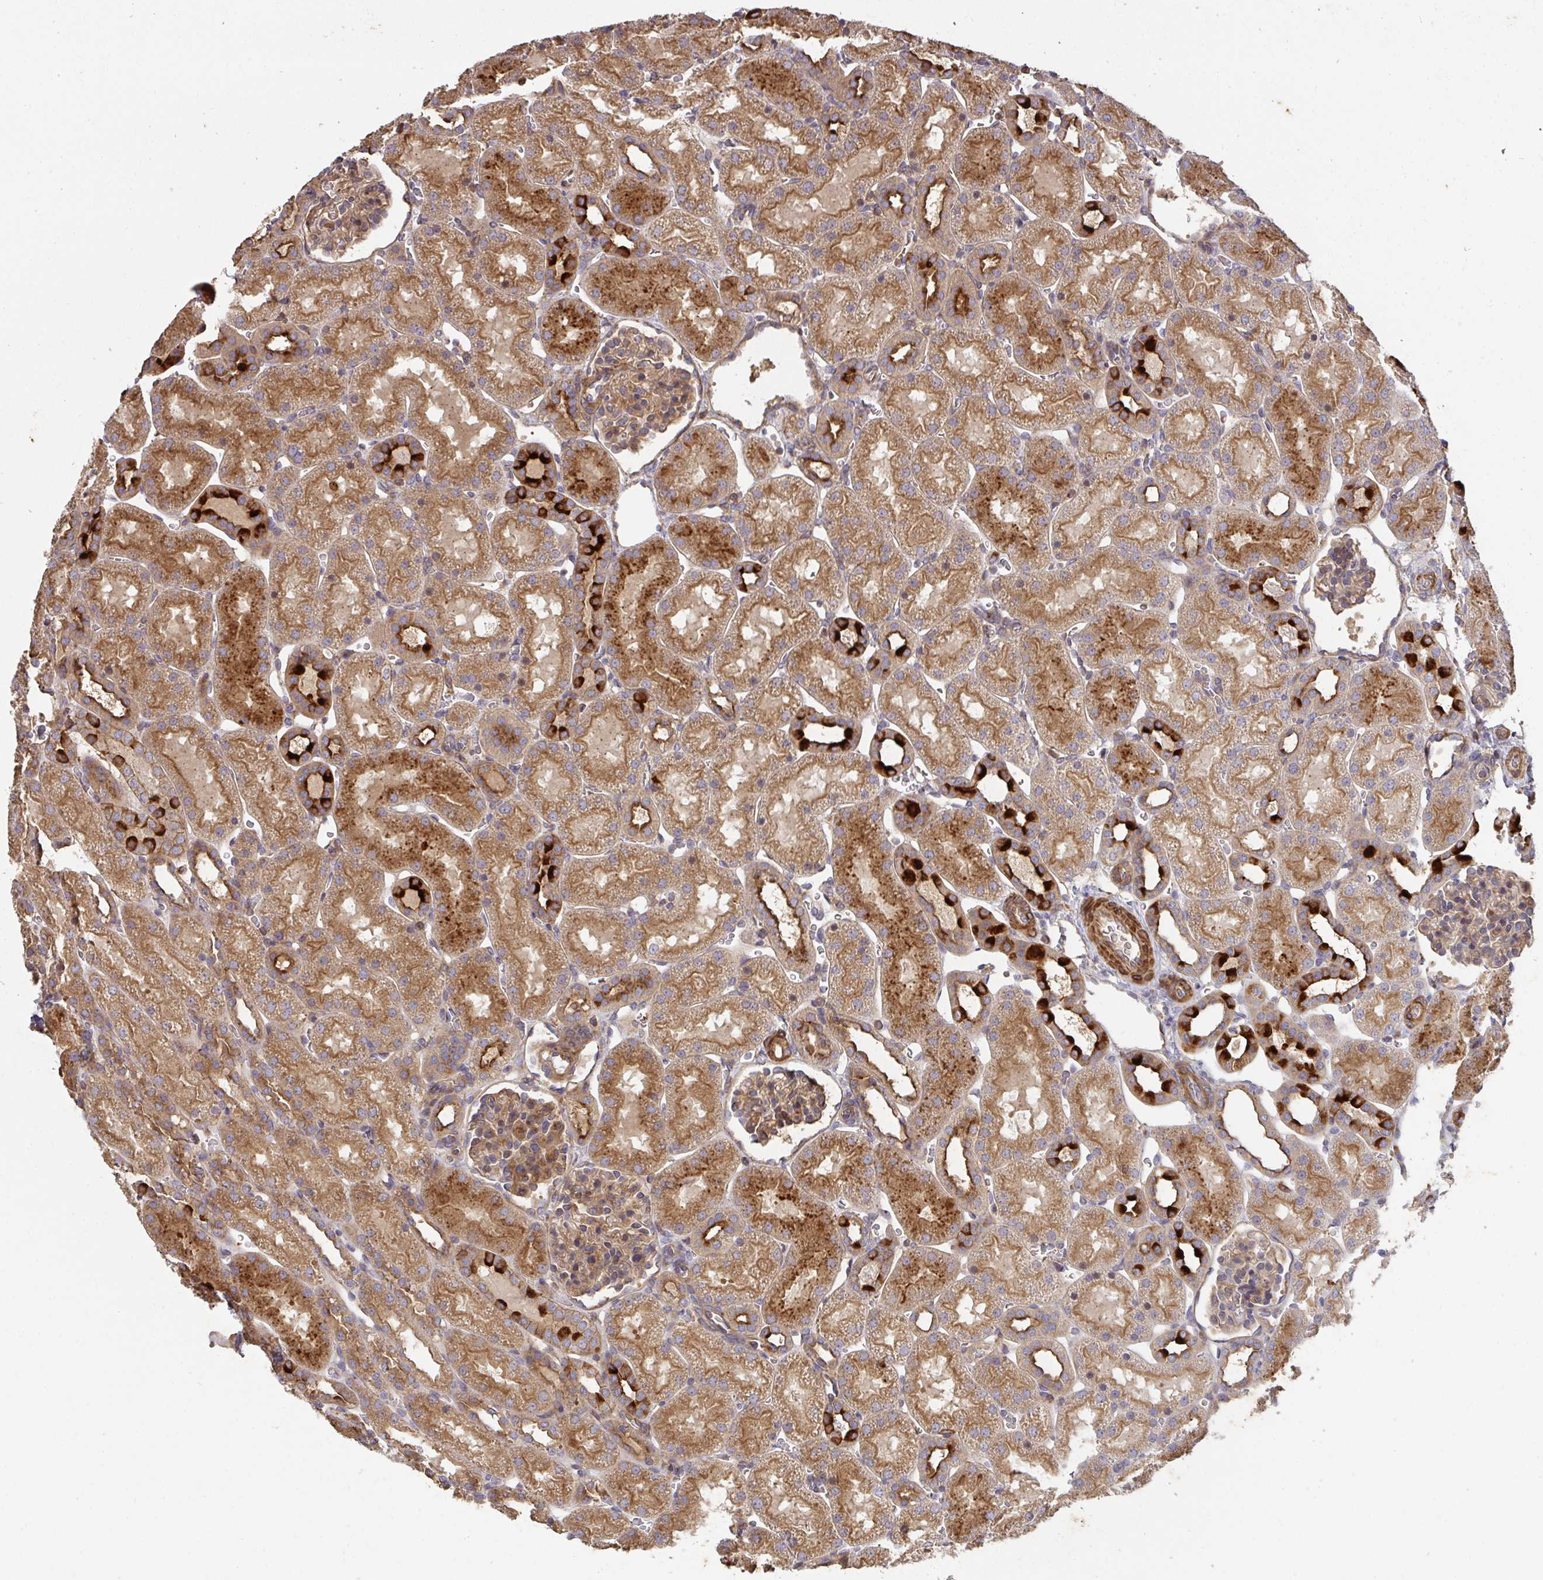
{"staining": {"intensity": "moderate", "quantity": ">75%", "location": "cytoplasmic/membranous"}, "tissue": "kidney", "cell_type": "Cells in glomeruli", "image_type": "normal", "snomed": [{"axis": "morphology", "description": "Normal tissue, NOS"}, {"axis": "topography", "description": "Kidney"}], "caption": "Cells in glomeruli reveal moderate cytoplasmic/membranous expression in approximately >75% of cells in normal kidney. Nuclei are stained in blue.", "gene": "TNMD", "patient": {"sex": "male", "age": 2}}